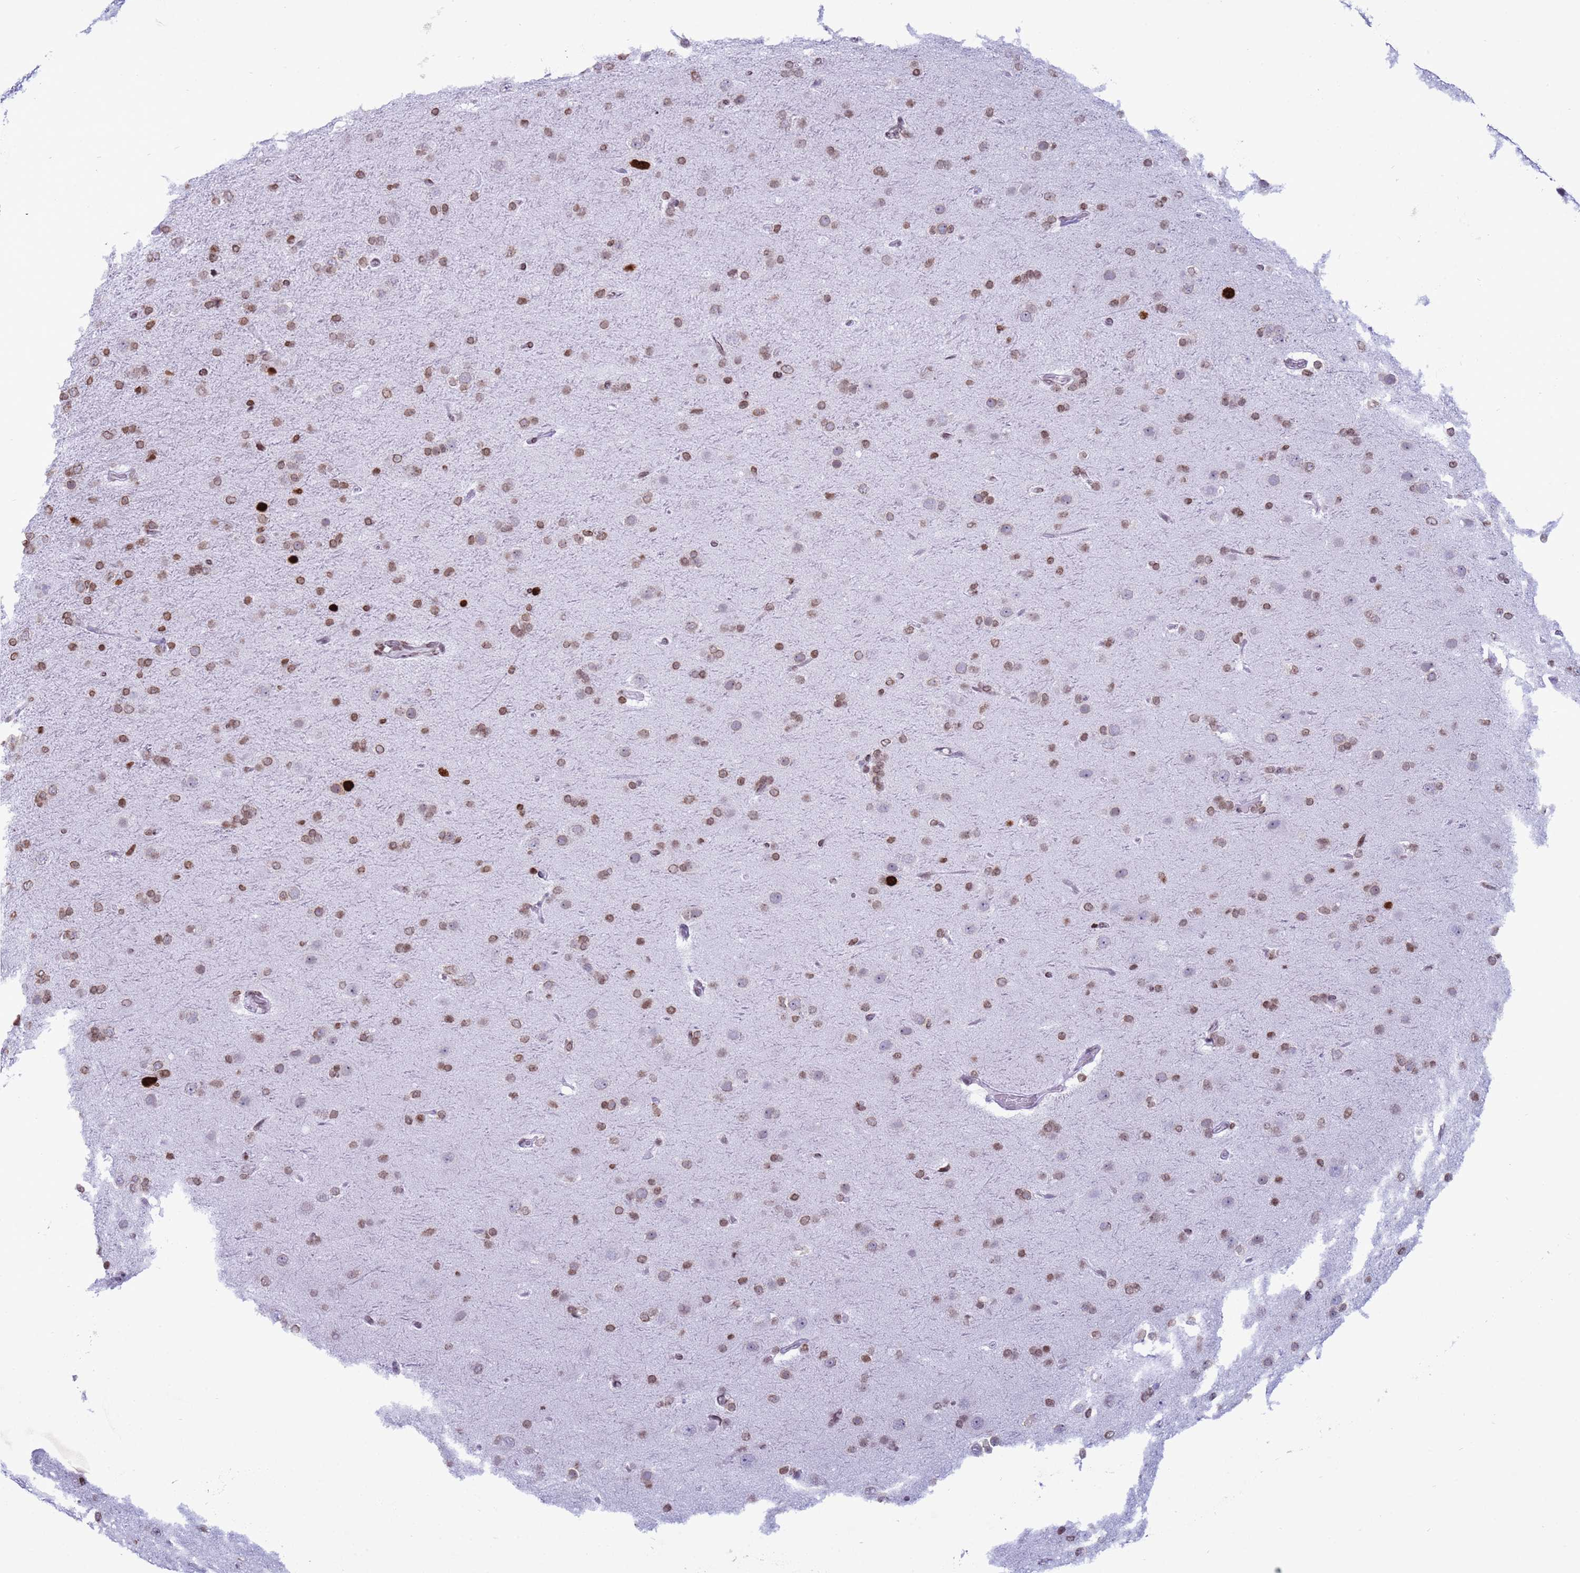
{"staining": {"intensity": "moderate", "quantity": ">75%", "location": "nuclear"}, "tissue": "glioma", "cell_type": "Tumor cells", "image_type": "cancer", "snomed": [{"axis": "morphology", "description": "Glioma, malignant, Low grade"}, {"axis": "topography", "description": "Brain"}], "caption": "A high-resolution histopathology image shows immunohistochemistry staining of glioma, which reveals moderate nuclear positivity in approximately >75% of tumor cells. (Stains: DAB in brown, nuclei in blue, Microscopy: brightfield microscopy at high magnification).", "gene": "H4C8", "patient": {"sex": "male", "age": 65}}